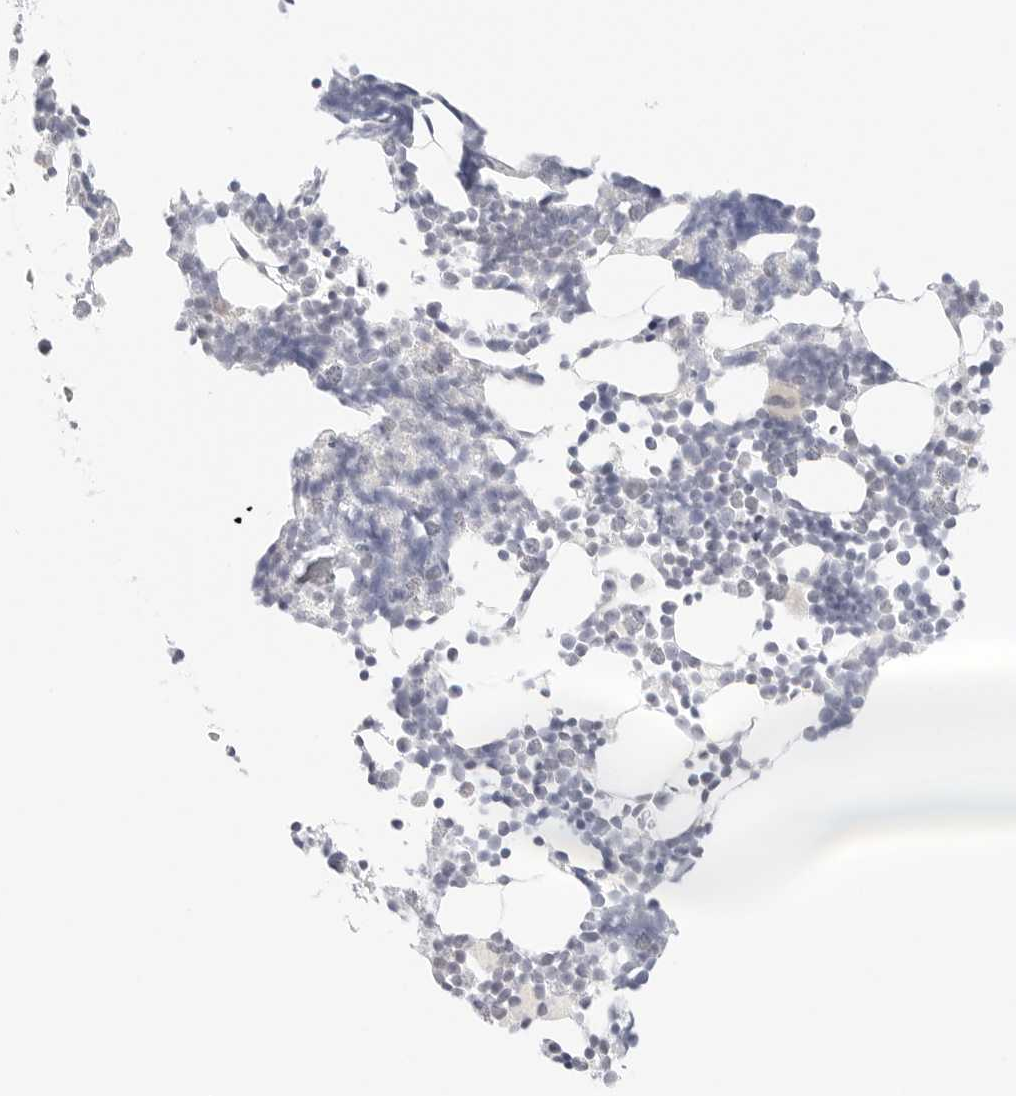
{"staining": {"intensity": "negative", "quantity": "none", "location": "none"}, "tissue": "bone marrow", "cell_type": "Hematopoietic cells", "image_type": "normal", "snomed": [{"axis": "morphology", "description": "Normal tissue, NOS"}, {"axis": "morphology", "description": "Inflammation, NOS"}, {"axis": "topography", "description": "Bone marrow"}], "caption": "Immunohistochemistry histopathology image of benign bone marrow: bone marrow stained with DAB (3,3'-diaminobenzidine) displays no significant protein positivity in hematopoietic cells.", "gene": "TEKT2", "patient": {"sex": "male", "age": 21}}